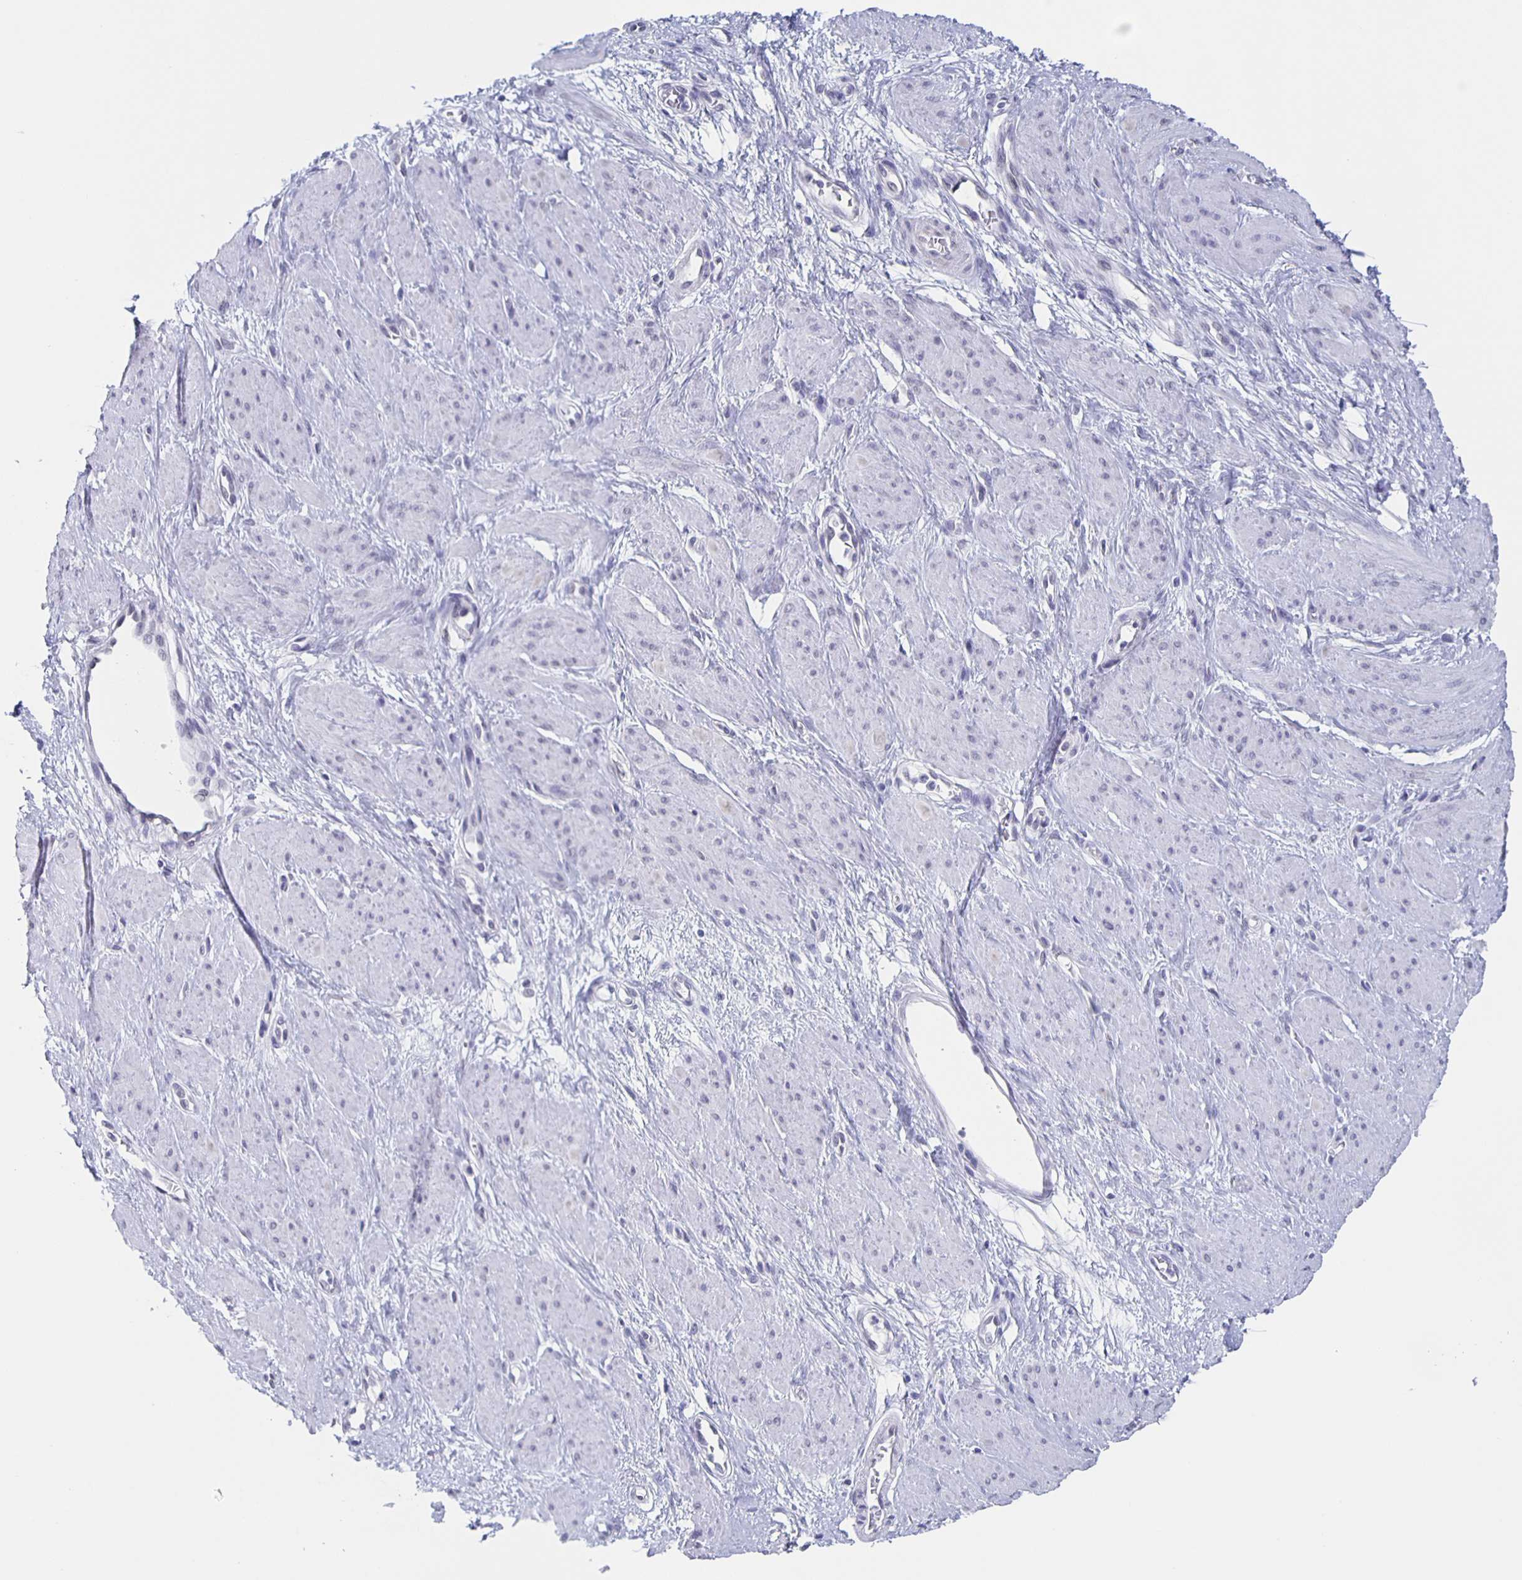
{"staining": {"intensity": "negative", "quantity": "none", "location": "none"}, "tissue": "smooth muscle", "cell_type": "Smooth muscle cells", "image_type": "normal", "snomed": [{"axis": "morphology", "description": "Normal tissue, NOS"}, {"axis": "topography", "description": "Smooth muscle"}, {"axis": "topography", "description": "Uterus"}], "caption": "Smooth muscle cells are negative for protein expression in normal human smooth muscle. (DAB immunohistochemistry, high magnification).", "gene": "CCDC17", "patient": {"sex": "female", "age": 39}}